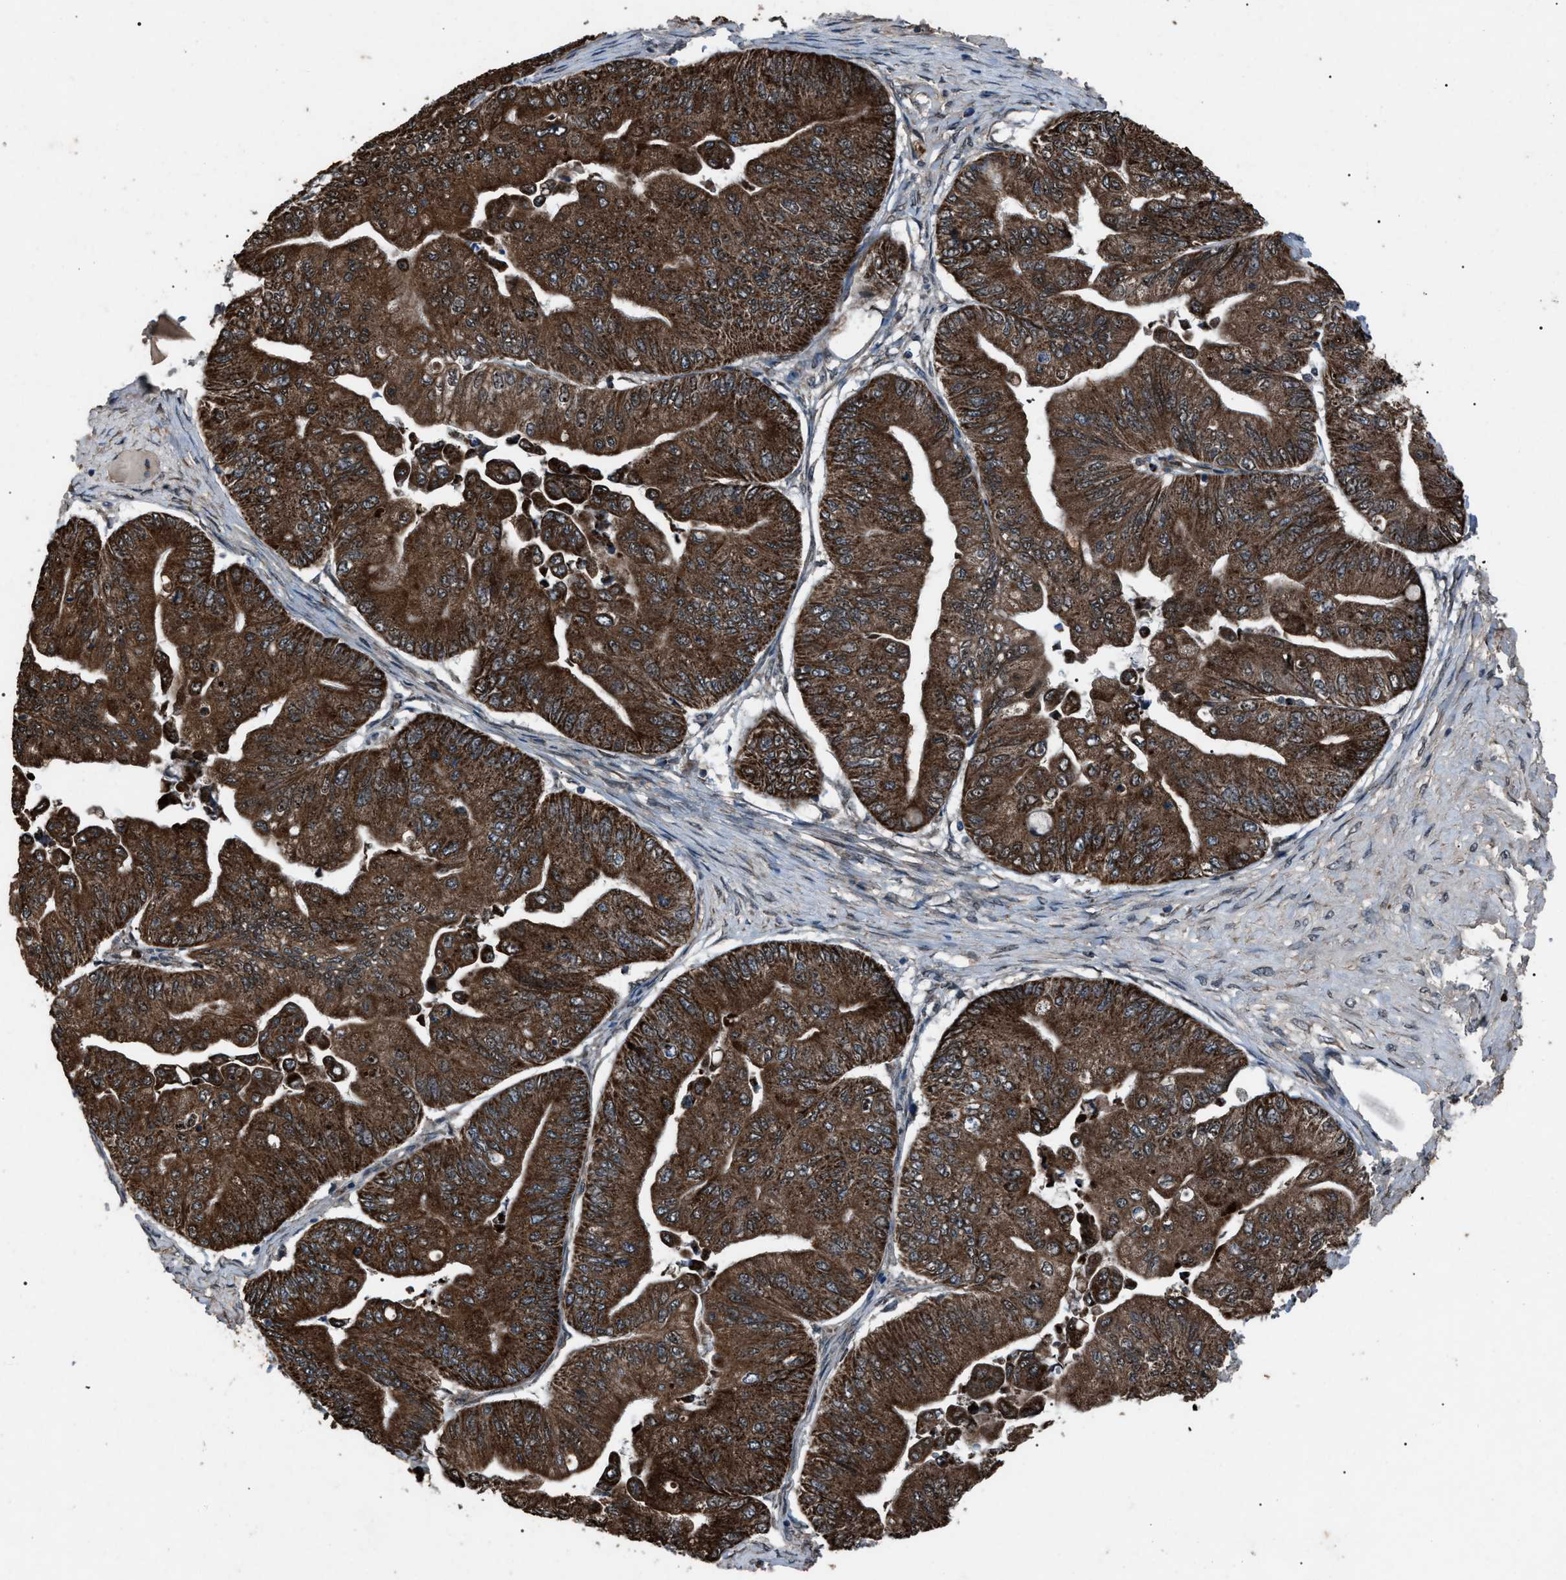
{"staining": {"intensity": "strong", "quantity": ">75%", "location": "cytoplasmic/membranous"}, "tissue": "ovarian cancer", "cell_type": "Tumor cells", "image_type": "cancer", "snomed": [{"axis": "morphology", "description": "Cystadenocarcinoma, mucinous, NOS"}, {"axis": "topography", "description": "Ovary"}], "caption": "An immunohistochemistry micrograph of tumor tissue is shown. Protein staining in brown highlights strong cytoplasmic/membranous positivity in ovarian cancer within tumor cells.", "gene": "ZFAND2A", "patient": {"sex": "female", "age": 61}}